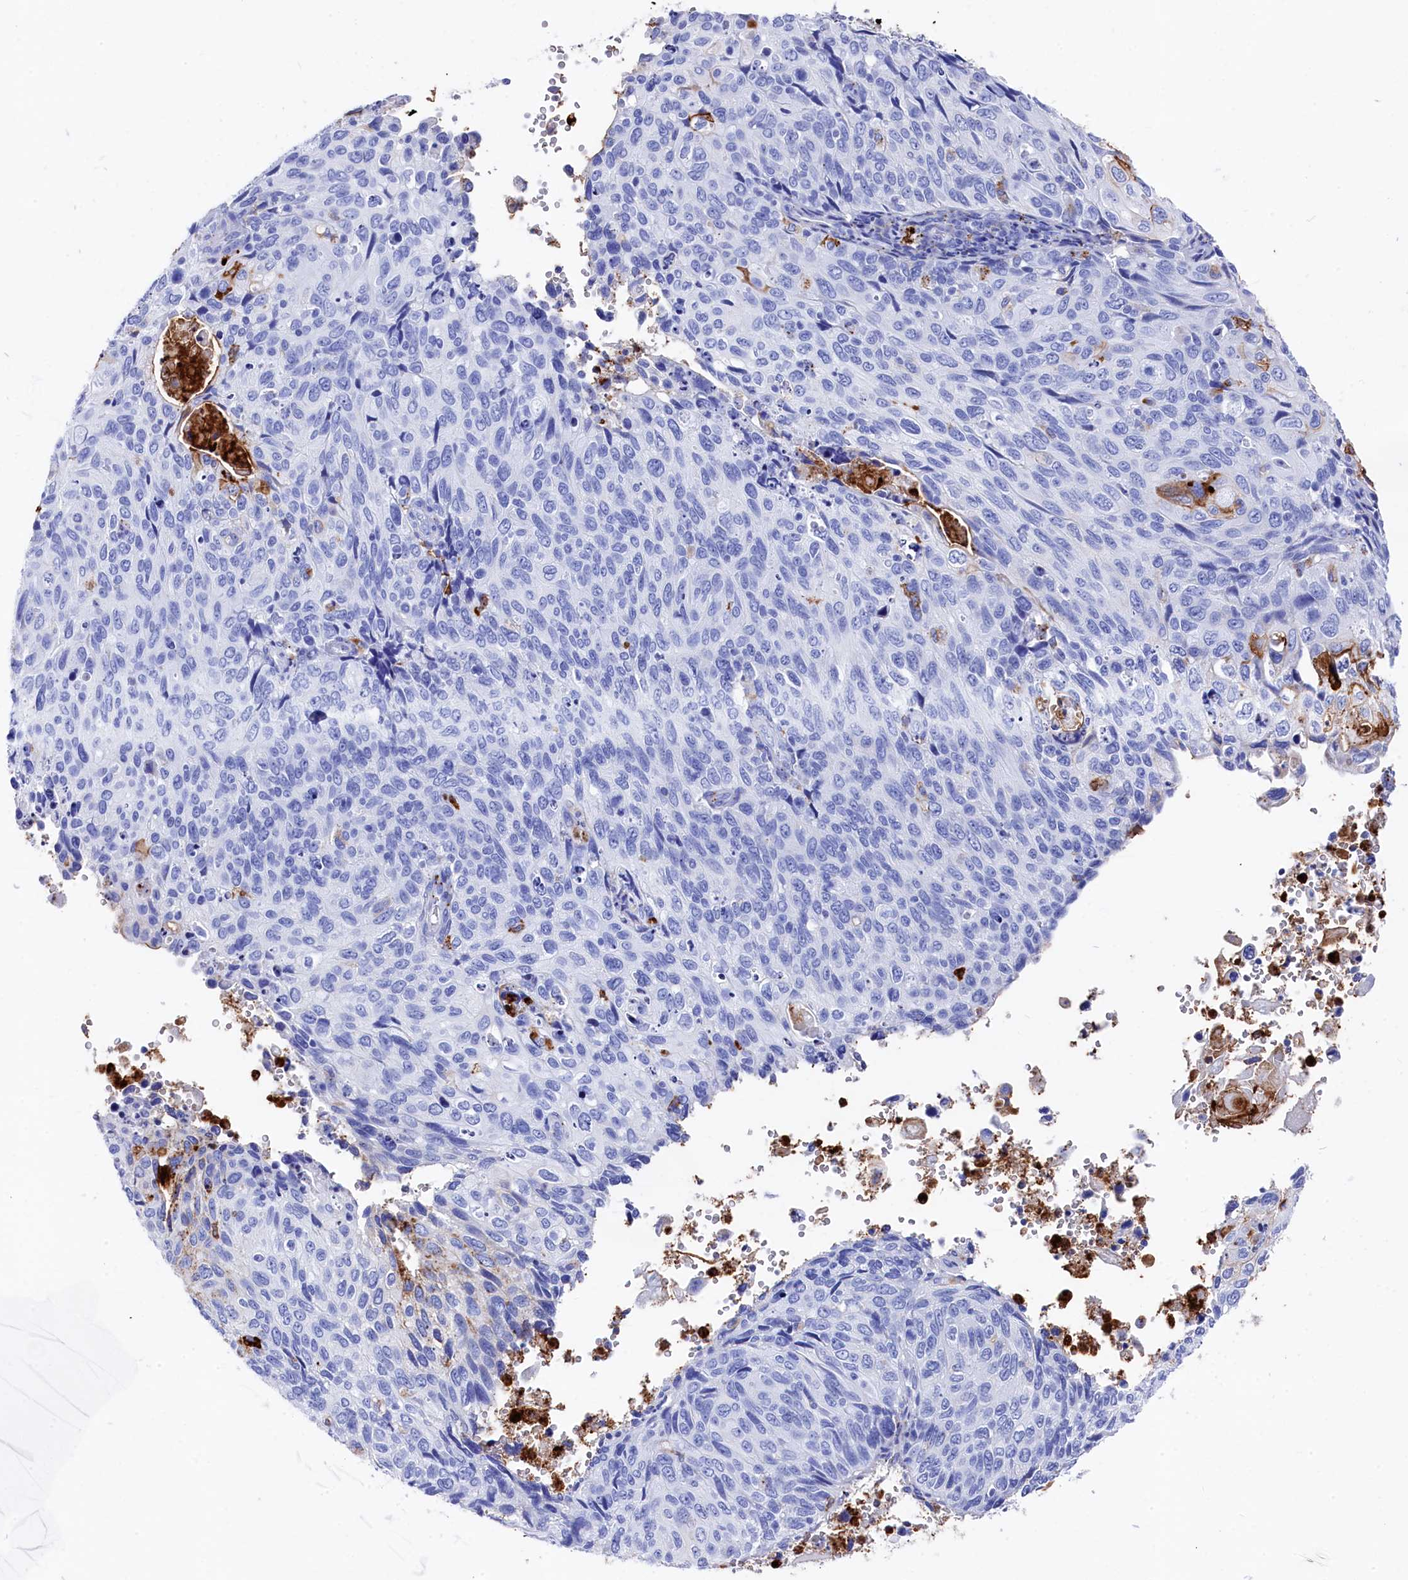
{"staining": {"intensity": "negative", "quantity": "none", "location": "none"}, "tissue": "cervical cancer", "cell_type": "Tumor cells", "image_type": "cancer", "snomed": [{"axis": "morphology", "description": "Squamous cell carcinoma, NOS"}, {"axis": "topography", "description": "Cervix"}], "caption": "IHC micrograph of neoplastic tissue: human cervical cancer (squamous cell carcinoma) stained with DAB exhibits no significant protein staining in tumor cells.", "gene": "PLAC8", "patient": {"sex": "female", "age": 70}}